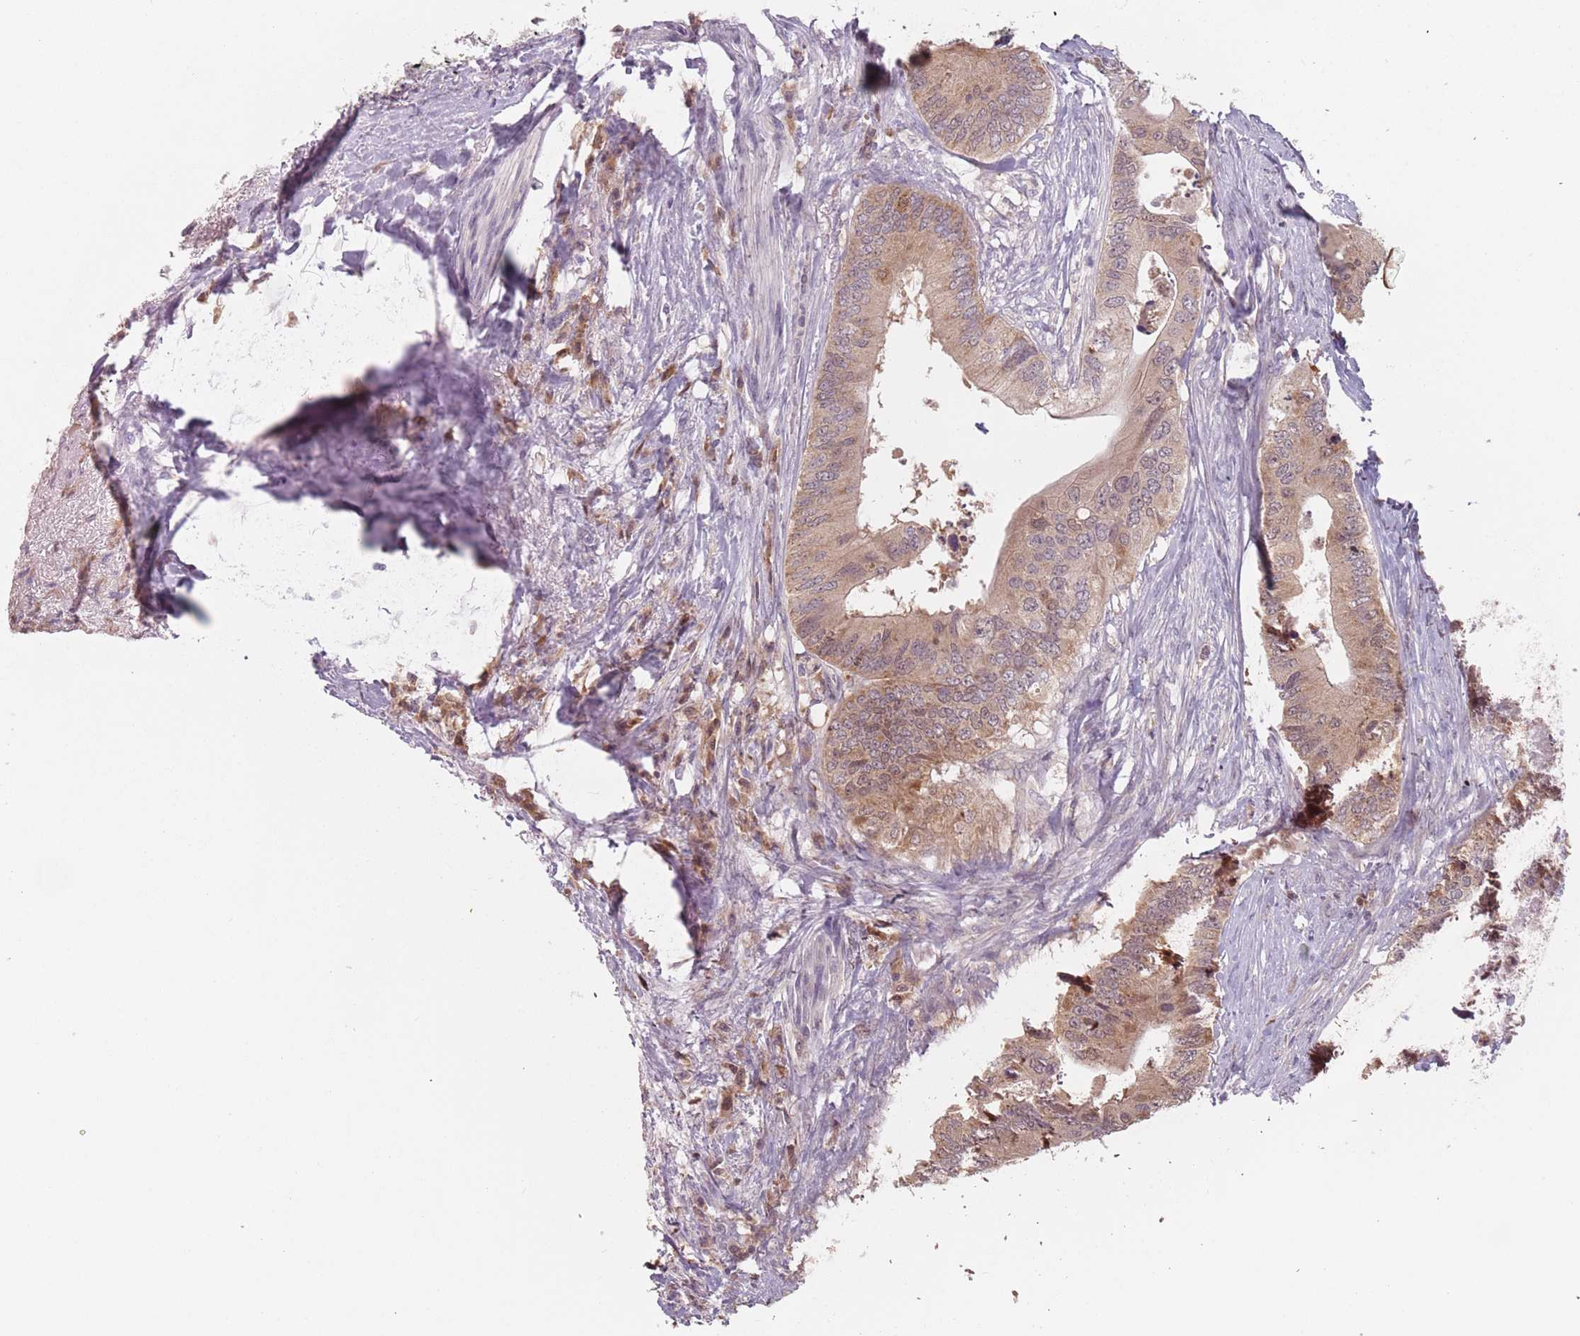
{"staining": {"intensity": "weak", "quantity": ">75%", "location": "cytoplasmic/membranous"}, "tissue": "colorectal cancer", "cell_type": "Tumor cells", "image_type": "cancer", "snomed": [{"axis": "morphology", "description": "Adenocarcinoma, NOS"}, {"axis": "topography", "description": "Colon"}], "caption": "There is low levels of weak cytoplasmic/membranous positivity in tumor cells of adenocarcinoma (colorectal), as demonstrated by immunohistochemical staining (brown color).", "gene": "NAXE", "patient": {"sex": "male", "age": 71}}